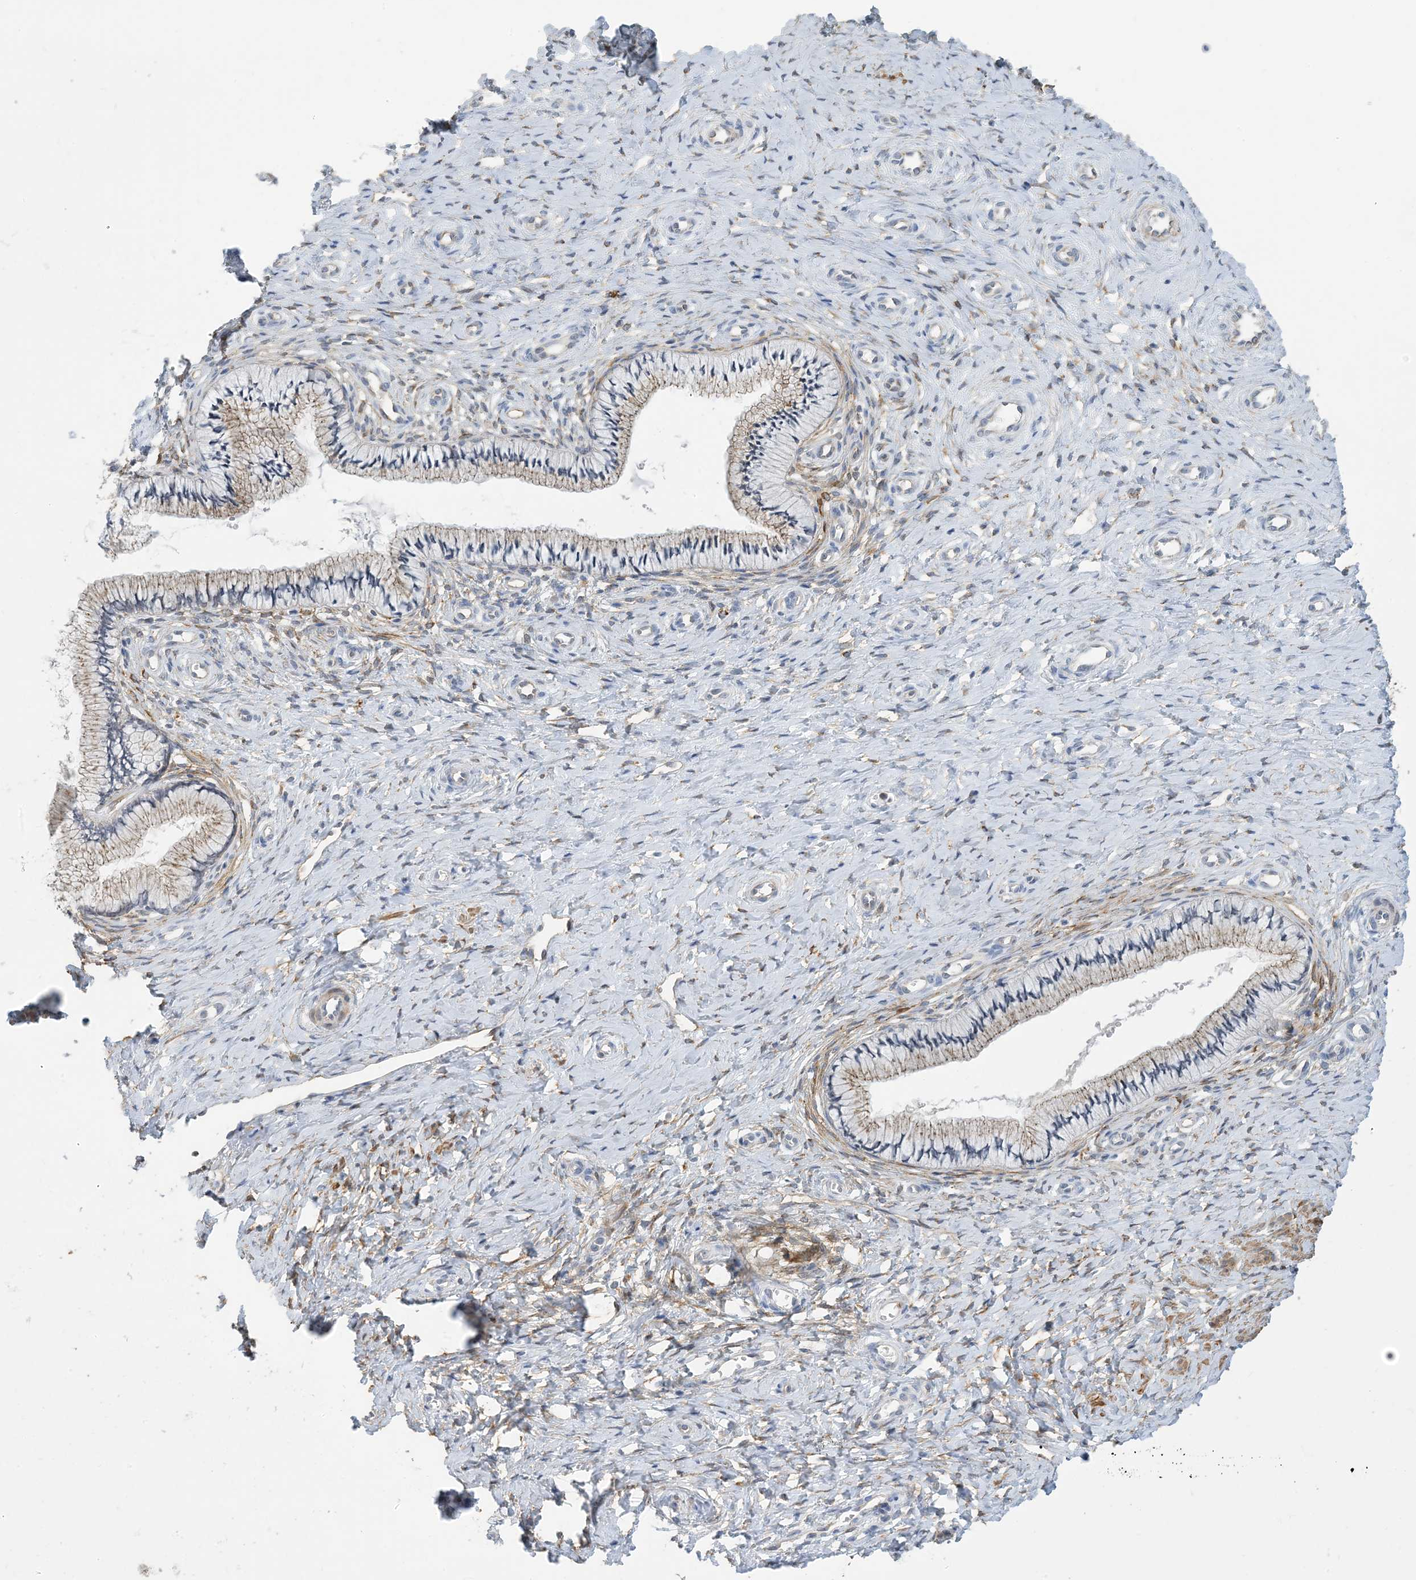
{"staining": {"intensity": "weak", "quantity": ">75%", "location": "cytoplasmic/membranous"}, "tissue": "cervix", "cell_type": "Glandular cells", "image_type": "normal", "snomed": [{"axis": "morphology", "description": "Normal tissue, NOS"}, {"axis": "topography", "description": "Cervix"}], "caption": "Human cervix stained with a brown dye demonstrates weak cytoplasmic/membranous positive positivity in approximately >75% of glandular cells.", "gene": "EIF2A", "patient": {"sex": "female", "age": 36}}